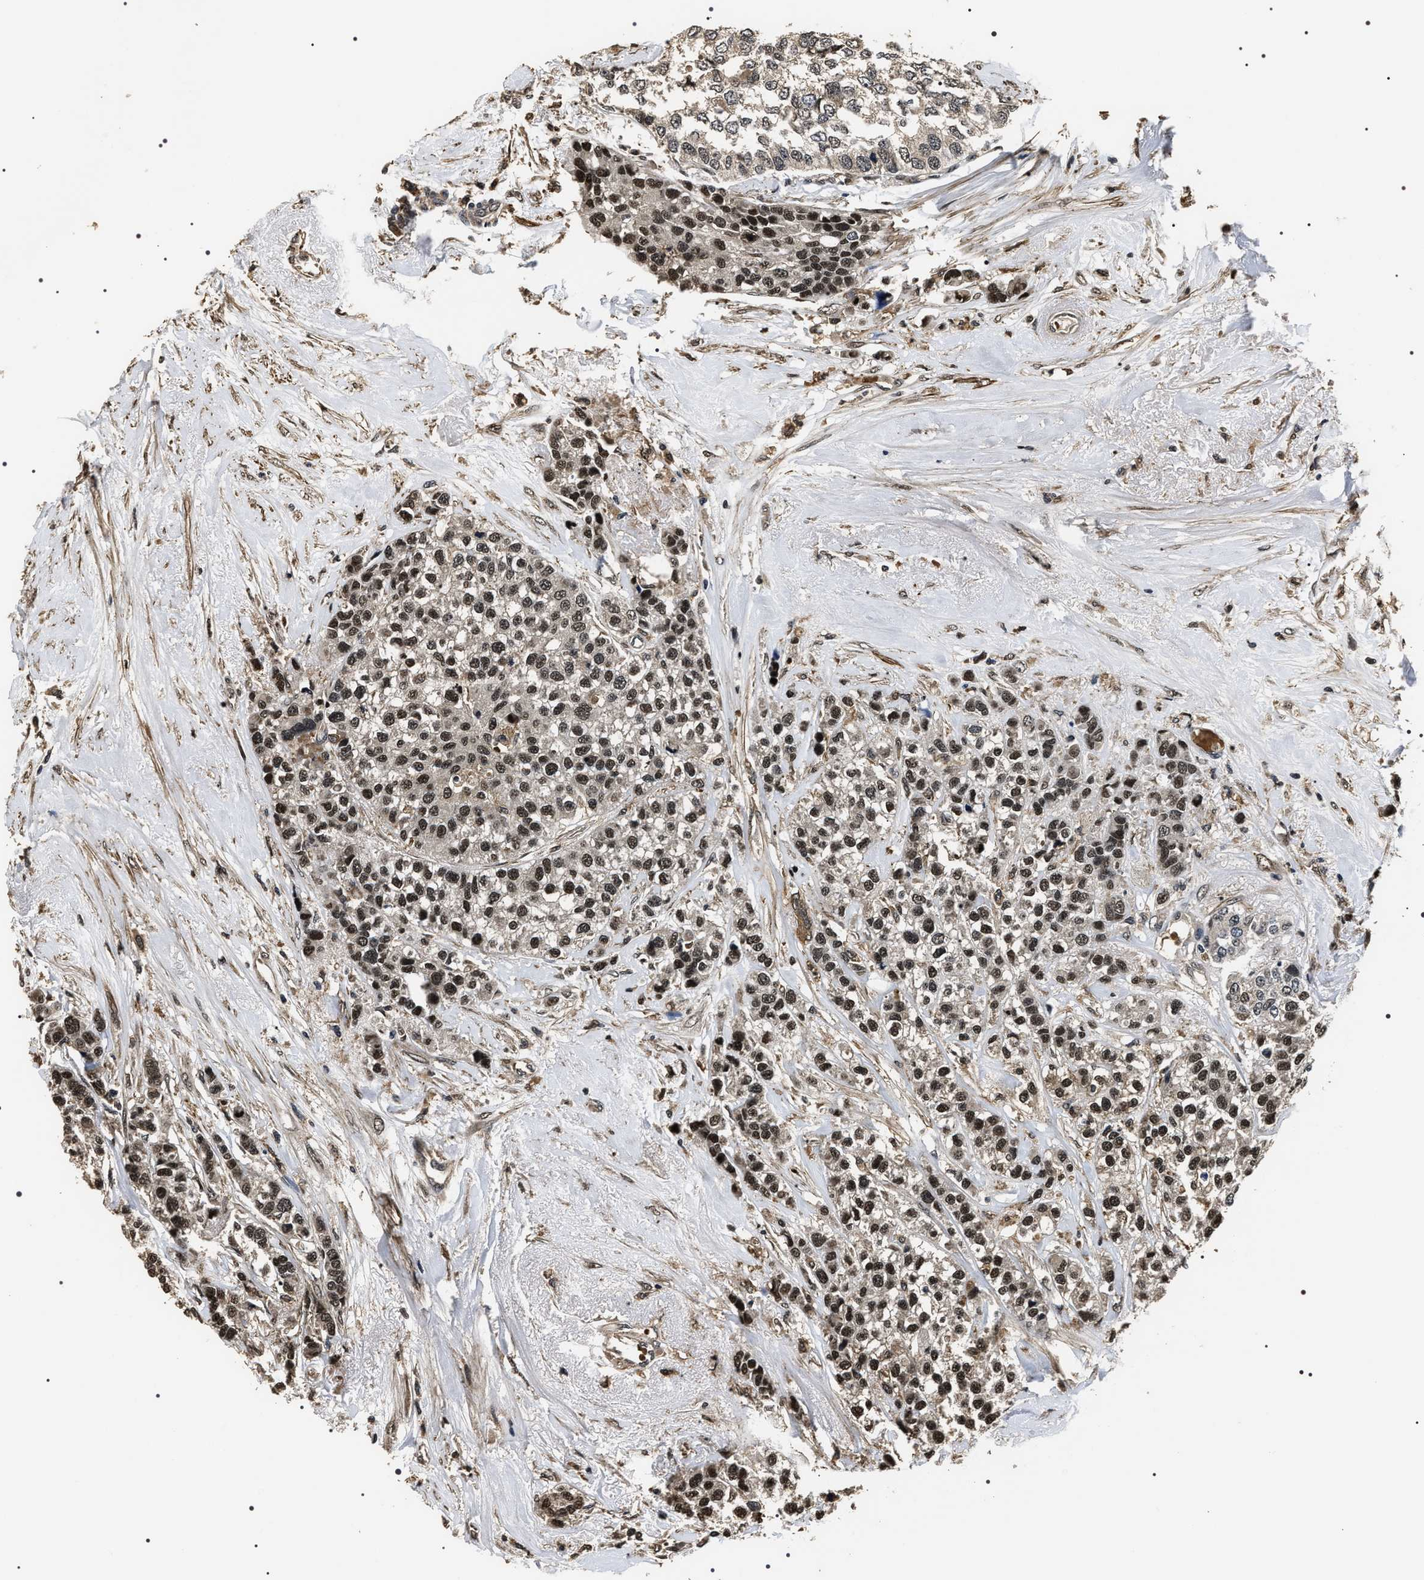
{"staining": {"intensity": "moderate", "quantity": ">75%", "location": "nuclear"}, "tissue": "breast cancer", "cell_type": "Tumor cells", "image_type": "cancer", "snomed": [{"axis": "morphology", "description": "Duct carcinoma"}, {"axis": "topography", "description": "Breast"}], "caption": "A high-resolution photomicrograph shows IHC staining of breast cancer (infiltrating ductal carcinoma), which demonstrates moderate nuclear positivity in about >75% of tumor cells.", "gene": "ARHGAP22", "patient": {"sex": "female", "age": 51}}